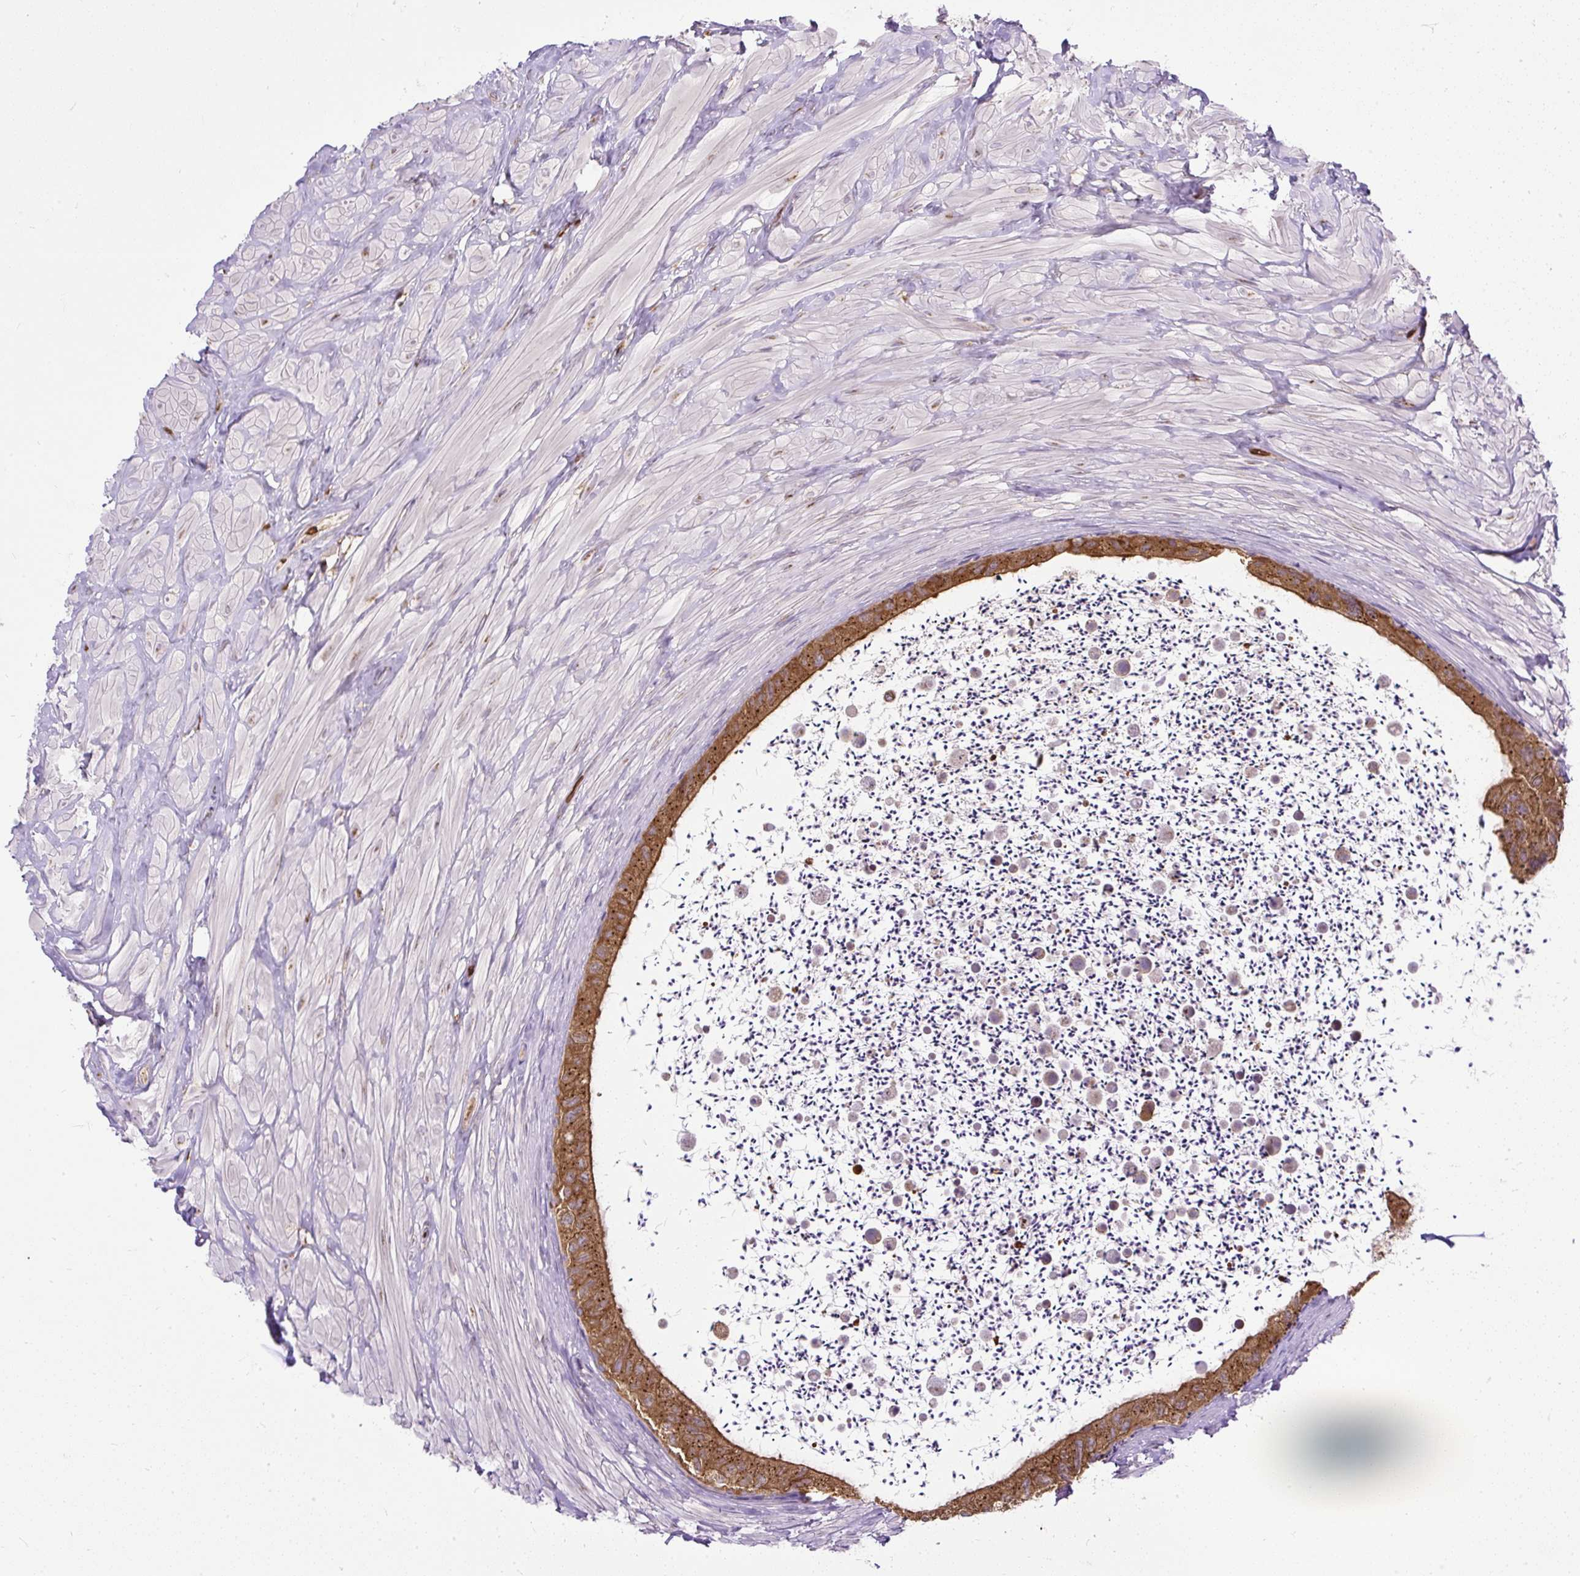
{"staining": {"intensity": "strong", "quantity": ">75%", "location": "cytoplasmic/membranous"}, "tissue": "epididymis", "cell_type": "Glandular cells", "image_type": "normal", "snomed": [{"axis": "morphology", "description": "Normal tissue, NOS"}, {"axis": "topography", "description": "Epididymis"}, {"axis": "topography", "description": "Peripheral nerve tissue"}], "caption": "Protein expression analysis of normal epididymis reveals strong cytoplasmic/membranous expression in about >75% of glandular cells.", "gene": "SMC4", "patient": {"sex": "male", "age": 32}}